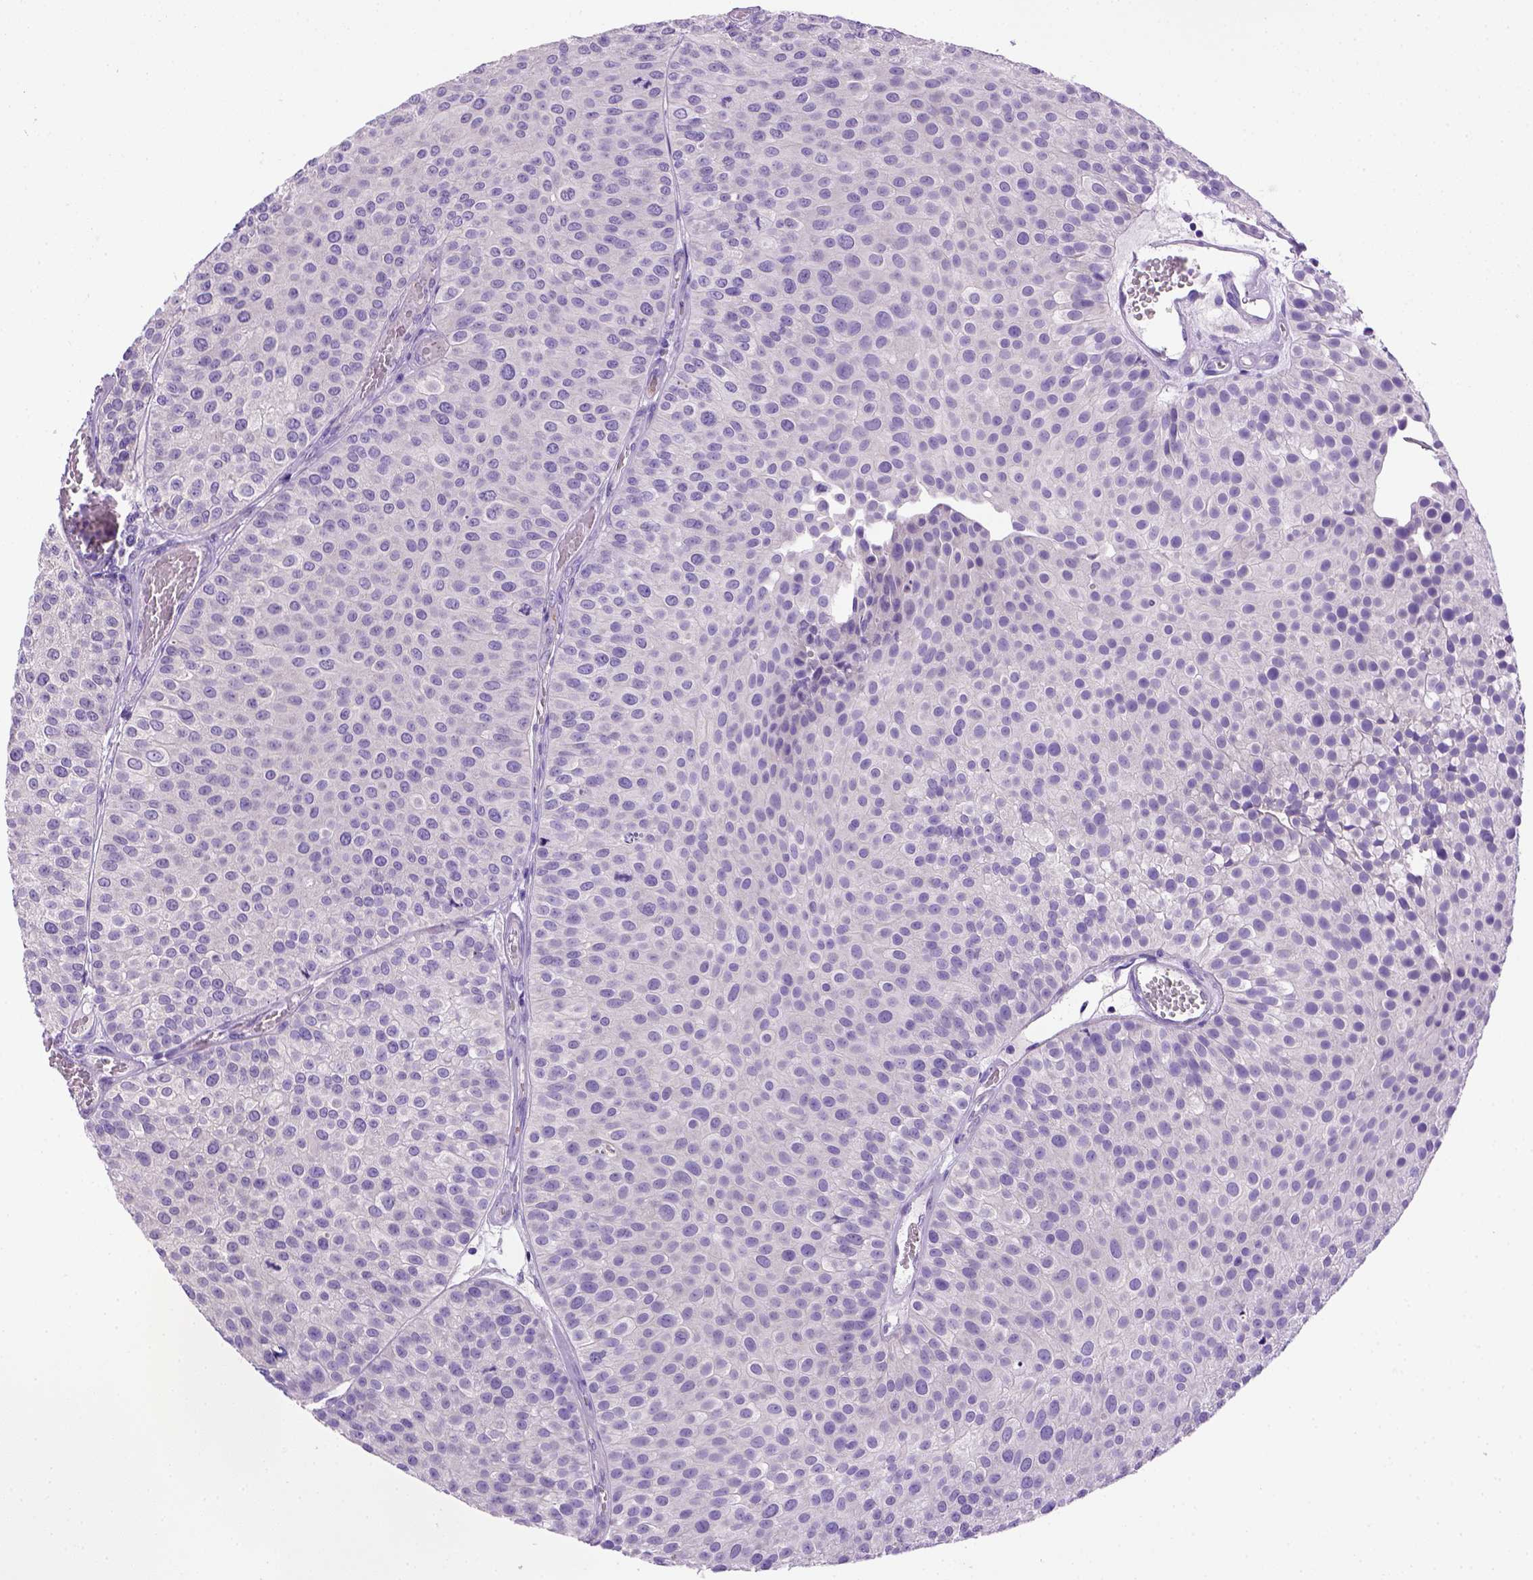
{"staining": {"intensity": "negative", "quantity": "none", "location": "none"}, "tissue": "urothelial cancer", "cell_type": "Tumor cells", "image_type": "cancer", "snomed": [{"axis": "morphology", "description": "Urothelial carcinoma, Low grade"}, {"axis": "topography", "description": "Urinary bladder"}], "caption": "Human low-grade urothelial carcinoma stained for a protein using immunohistochemistry demonstrates no positivity in tumor cells.", "gene": "BAAT", "patient": {"sex": "female", "age": 87}}